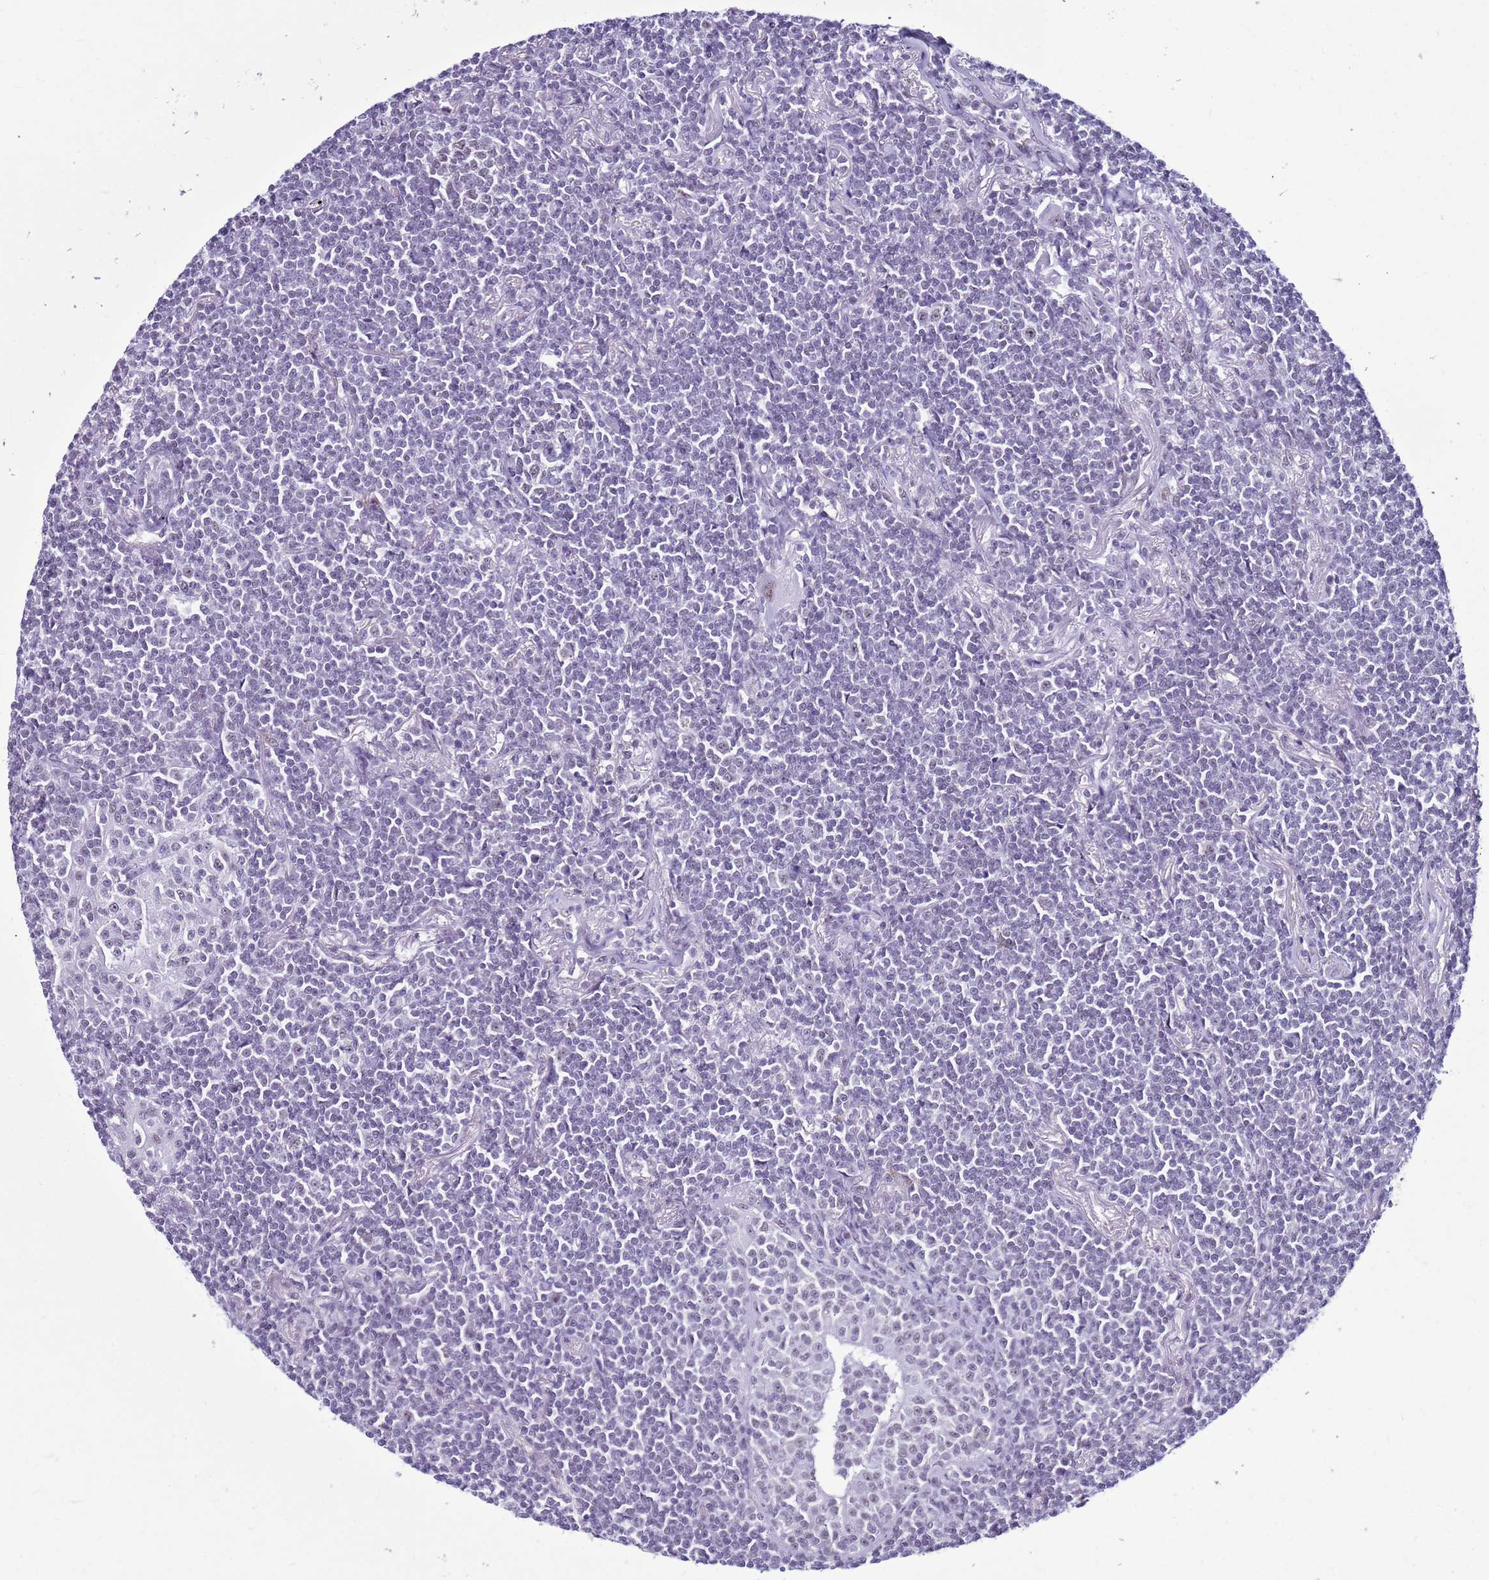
{"staining": {"intensity": "negative", "quantity": "none", "location": "none"}, "tissue": "lymphoma", "cell_type": "Tumor cells", "image_type": "cancer", "snomed": [{"axis": "morphology", "description": "Malignant lymphoma, non-Hodgkin's type, Low grade"}, {"axis": "topography", "description": "Lung"}], "caption": "High magnification brightfield microscopy of lymphoma stained with DAB (3,3'-diaminobenzidine) (brown) and counterstained with hematoxylin (blue): tumor cells show no significant positivity. (DAB IHC with hematoxylin counter stain).", "gene": "DHX15", "patient": {"sex": "female", "age": 71}}